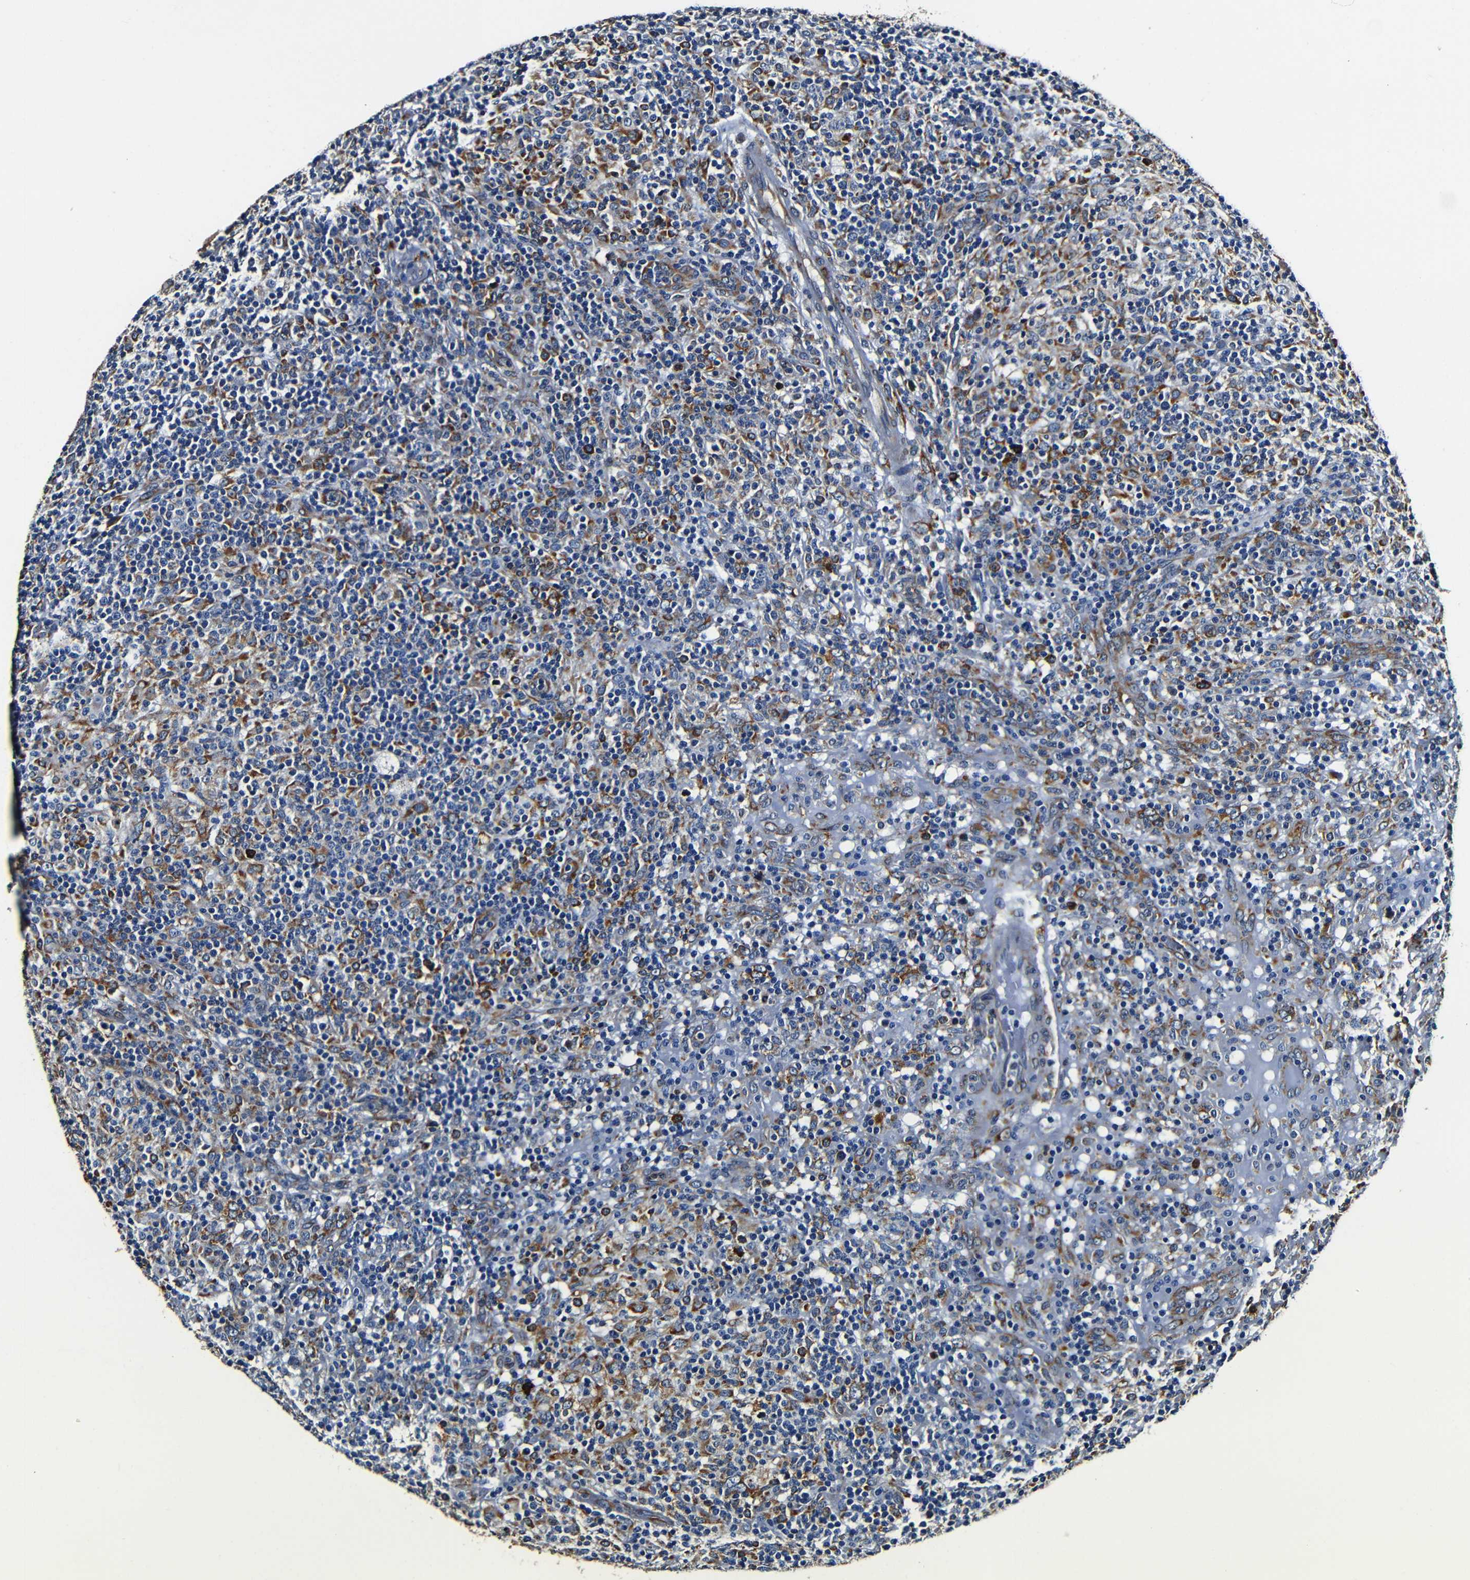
{"staining": {"intensity": "negative", "quantity": "none", "location": "none"}, "tissue": "lymphoma", "cell_type": "Tumor cells", "image_type": "cancer", "snomed": [{"axis": "morphology", "description": "Hodgkin's disease, NOS"}, {"axis": "topography", "description": "Lymph node"}], "caption": "Histopathology image shows no protein staining in tumor cells of Hodgkin's disease tissue. (DAB (3,3'-diaminobenzidine) immunohistochemistry with hematoxylin counter stain).", "gene": "RRBP1", "patient": {"sex": "male", "age": 70}}